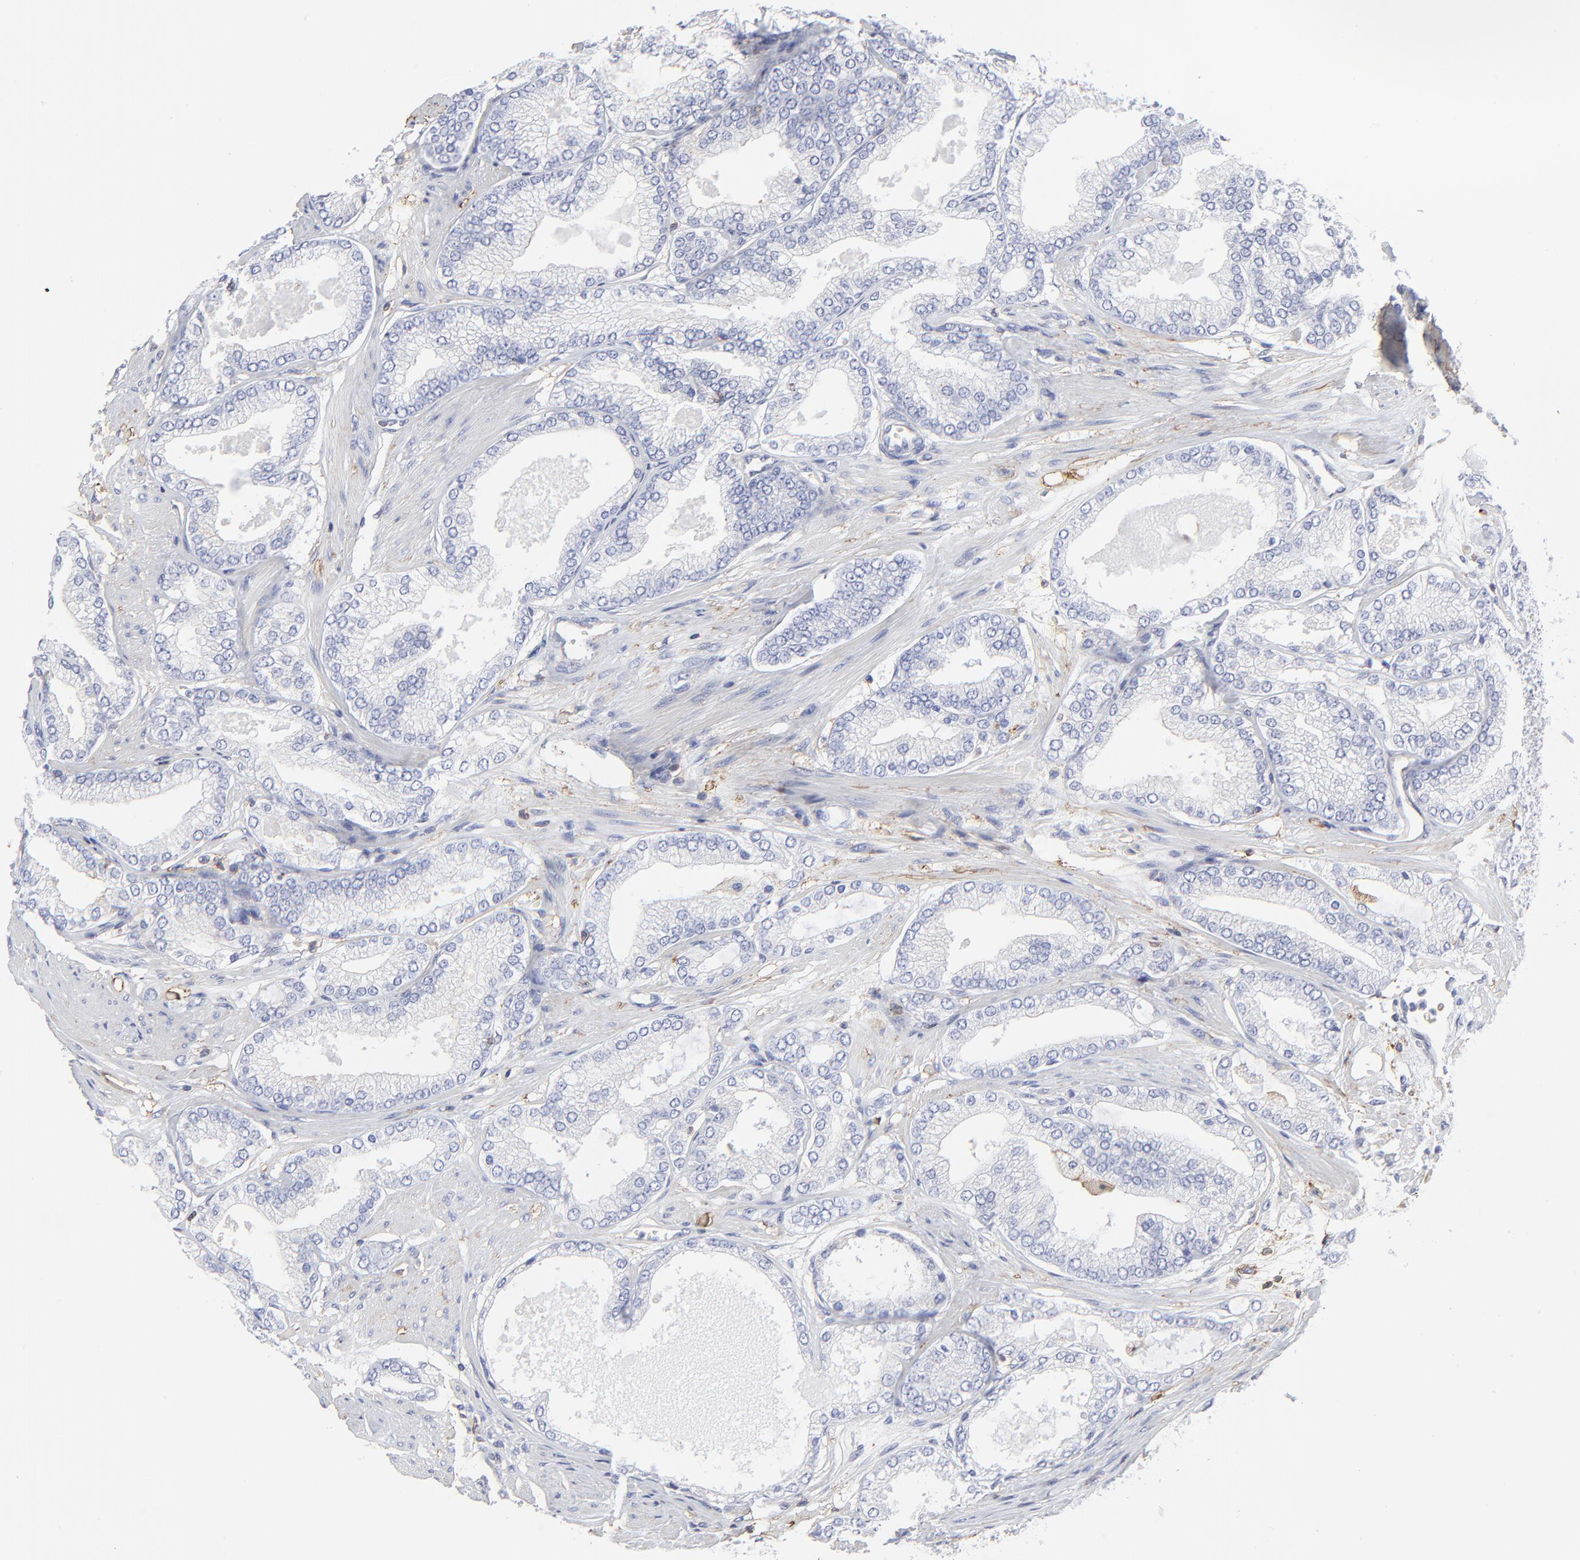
{"staining": {"intensity": "negative", "quantity": "none", "location": "none"}, "tissue": "prostate cancer", "cell_type": "Tumor cells", "image_type": "cancer", "snomed": [{"axis": "morphology", "description": "Adenocarcinoma, High grade"}, {"axis": "topography", "description": "Prostate"}], "caption": "This is an IHC image of human prostate cancer (adenocarcinoma (high-grade)). There is no staining in tumor cells.", "gene": "ANXA6", "patient": {"sex": "male", "age": 61}}